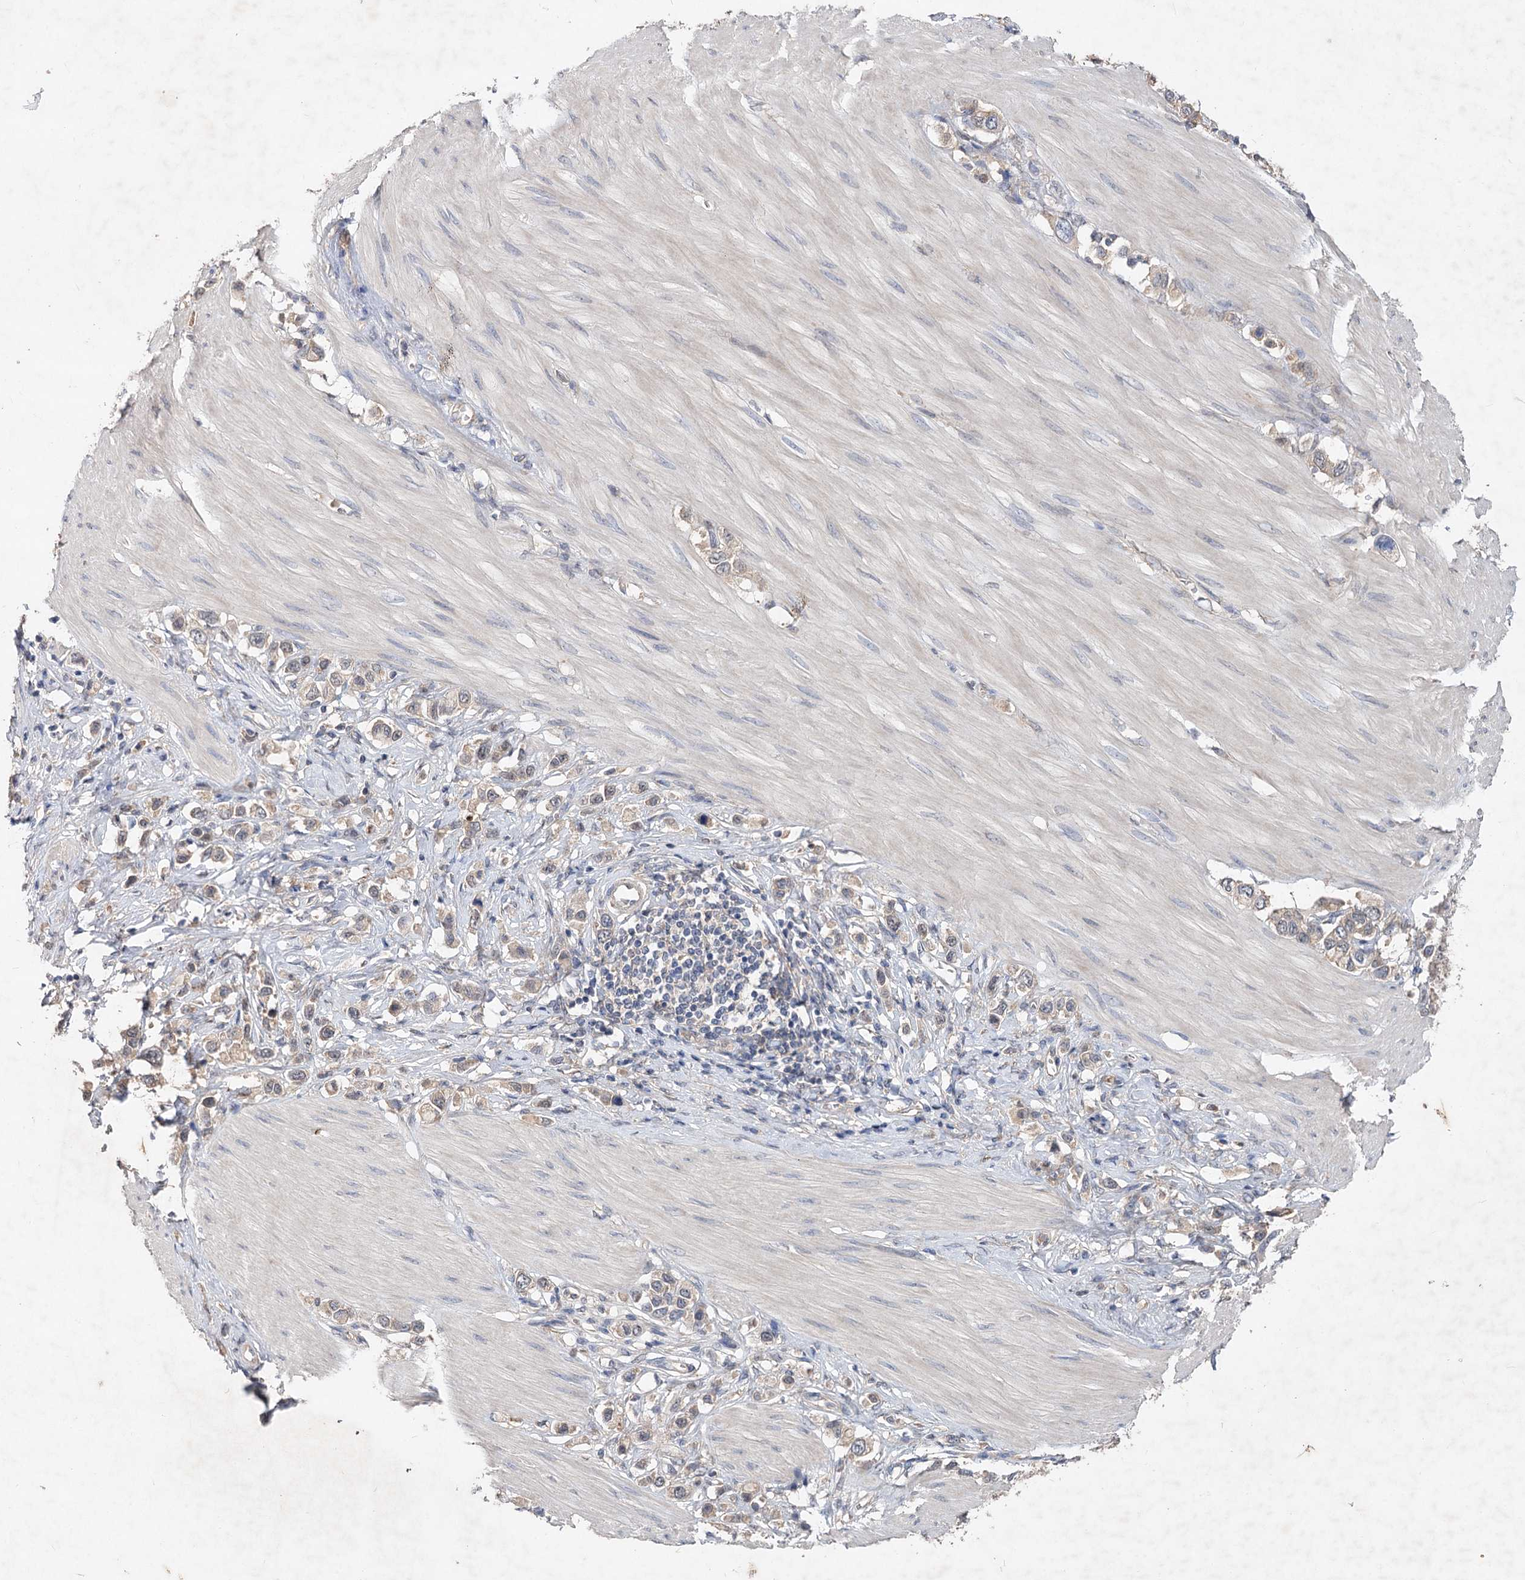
{"staining": {"intensity": "weak", "quantity": ">75%", "location": "cytoplasmic/membranous"}, "tissue": "stomach cancer", "cell_type": "Tumor cells", "image_type": "cancer", "snomed": [{"axis": "morphology", "description": "Adenocarcinoma, NOS"}, {"axis": "topography", "description": "Stomach"}], "caption": "An image of stomach cancer (adenocarcinoma) stained for a protein displays weak cytoplasmic/membranous brown staining in tumor cells.", "gene": "NUDCD2", "patient": {"sex": "female", "age": 65}}